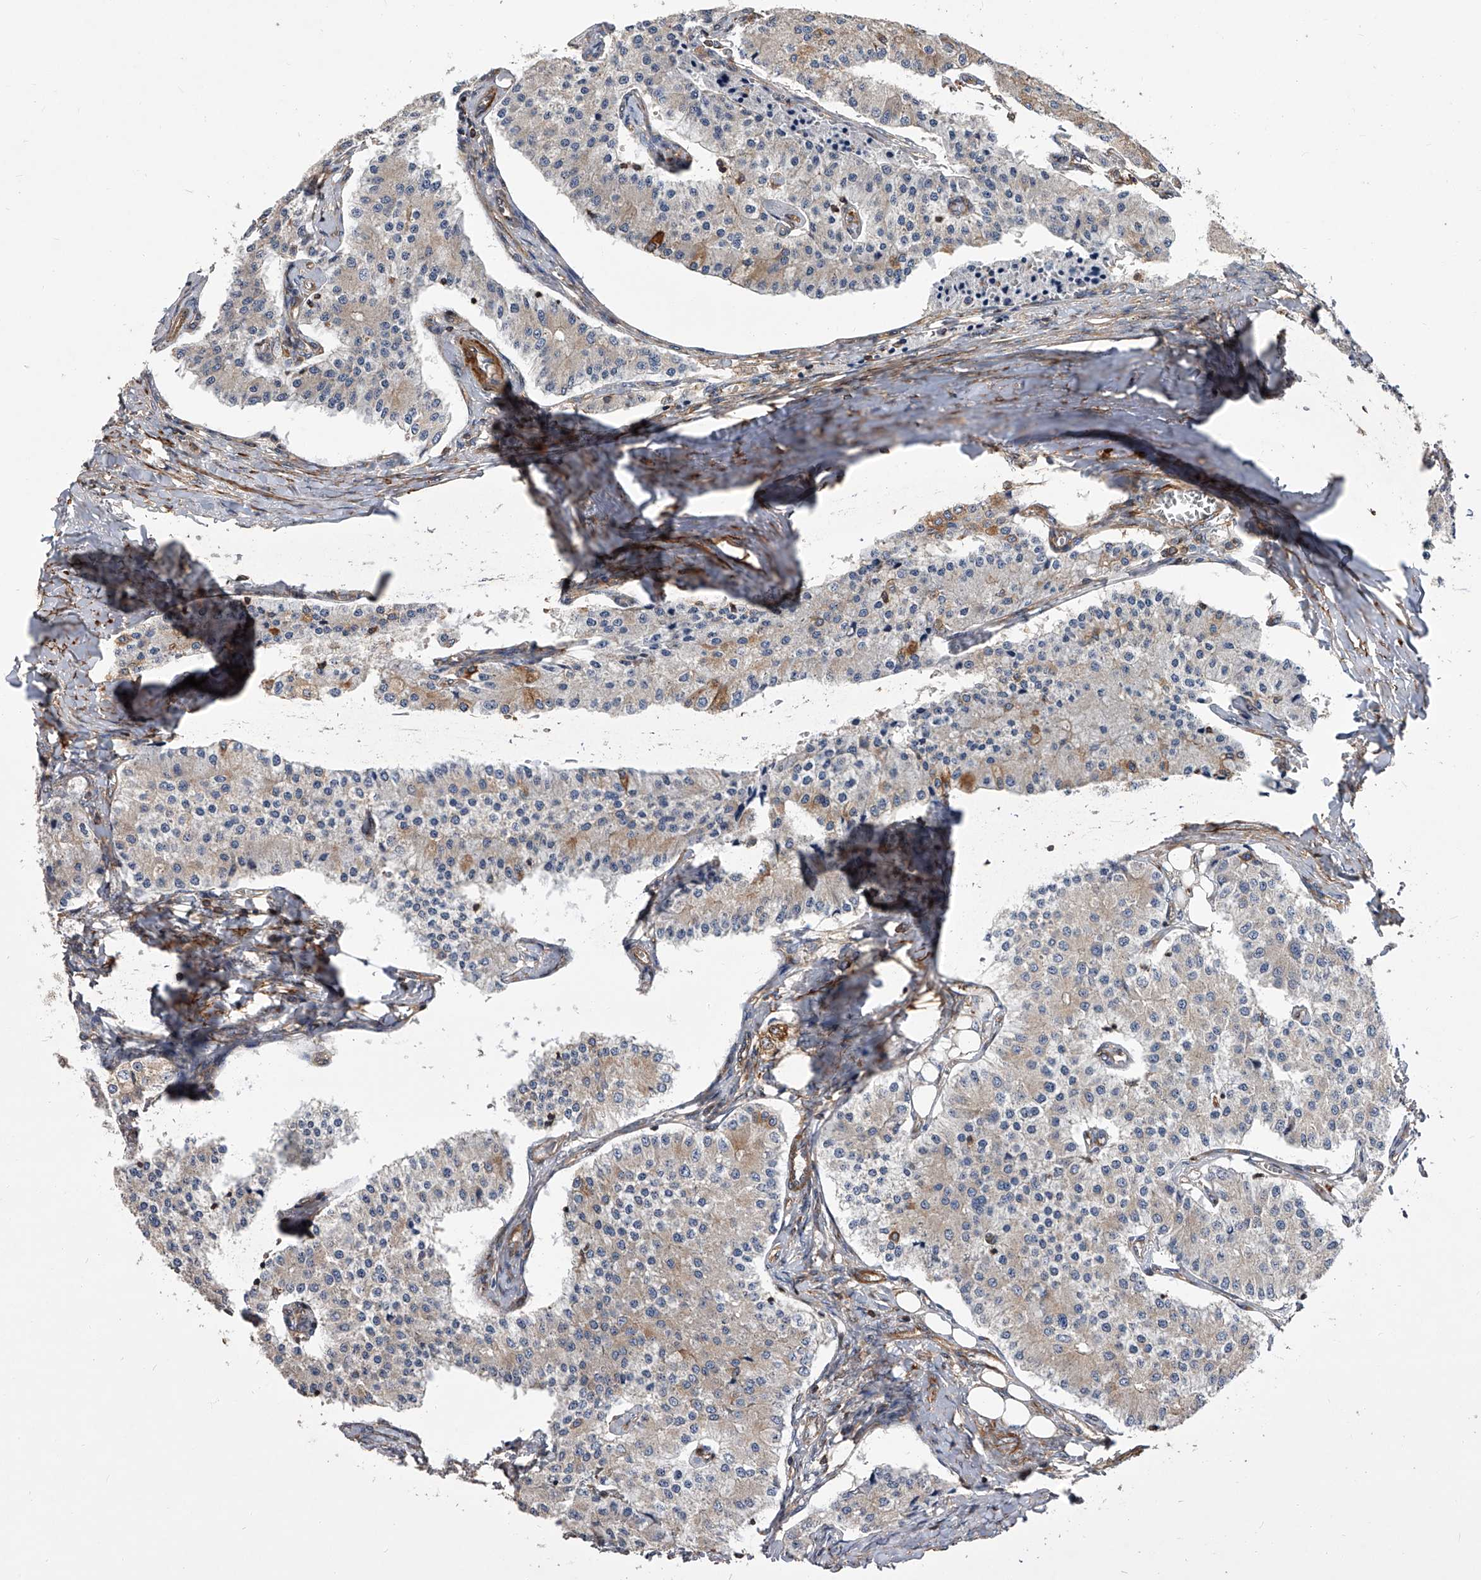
{"staining": {"intensity": "weak", "quantity": "<25%", "location": "cytoplasmic/membranous"}, "tissue": "carcinoid", "cell_type": "Tumor cells", "image_type": "cancer", "snomed": [{"axis": "morphology", "description": "Carcinoid, malignant, NOS"}, {"axis": "topography", "description": "Colon"}], "caption": "A photomicrograph of carcinoid (malignant) stained for a protein shows no brown staining in tumor cells.", "gene": "PISD", "patient": {"sex": "female", "age": 52}}